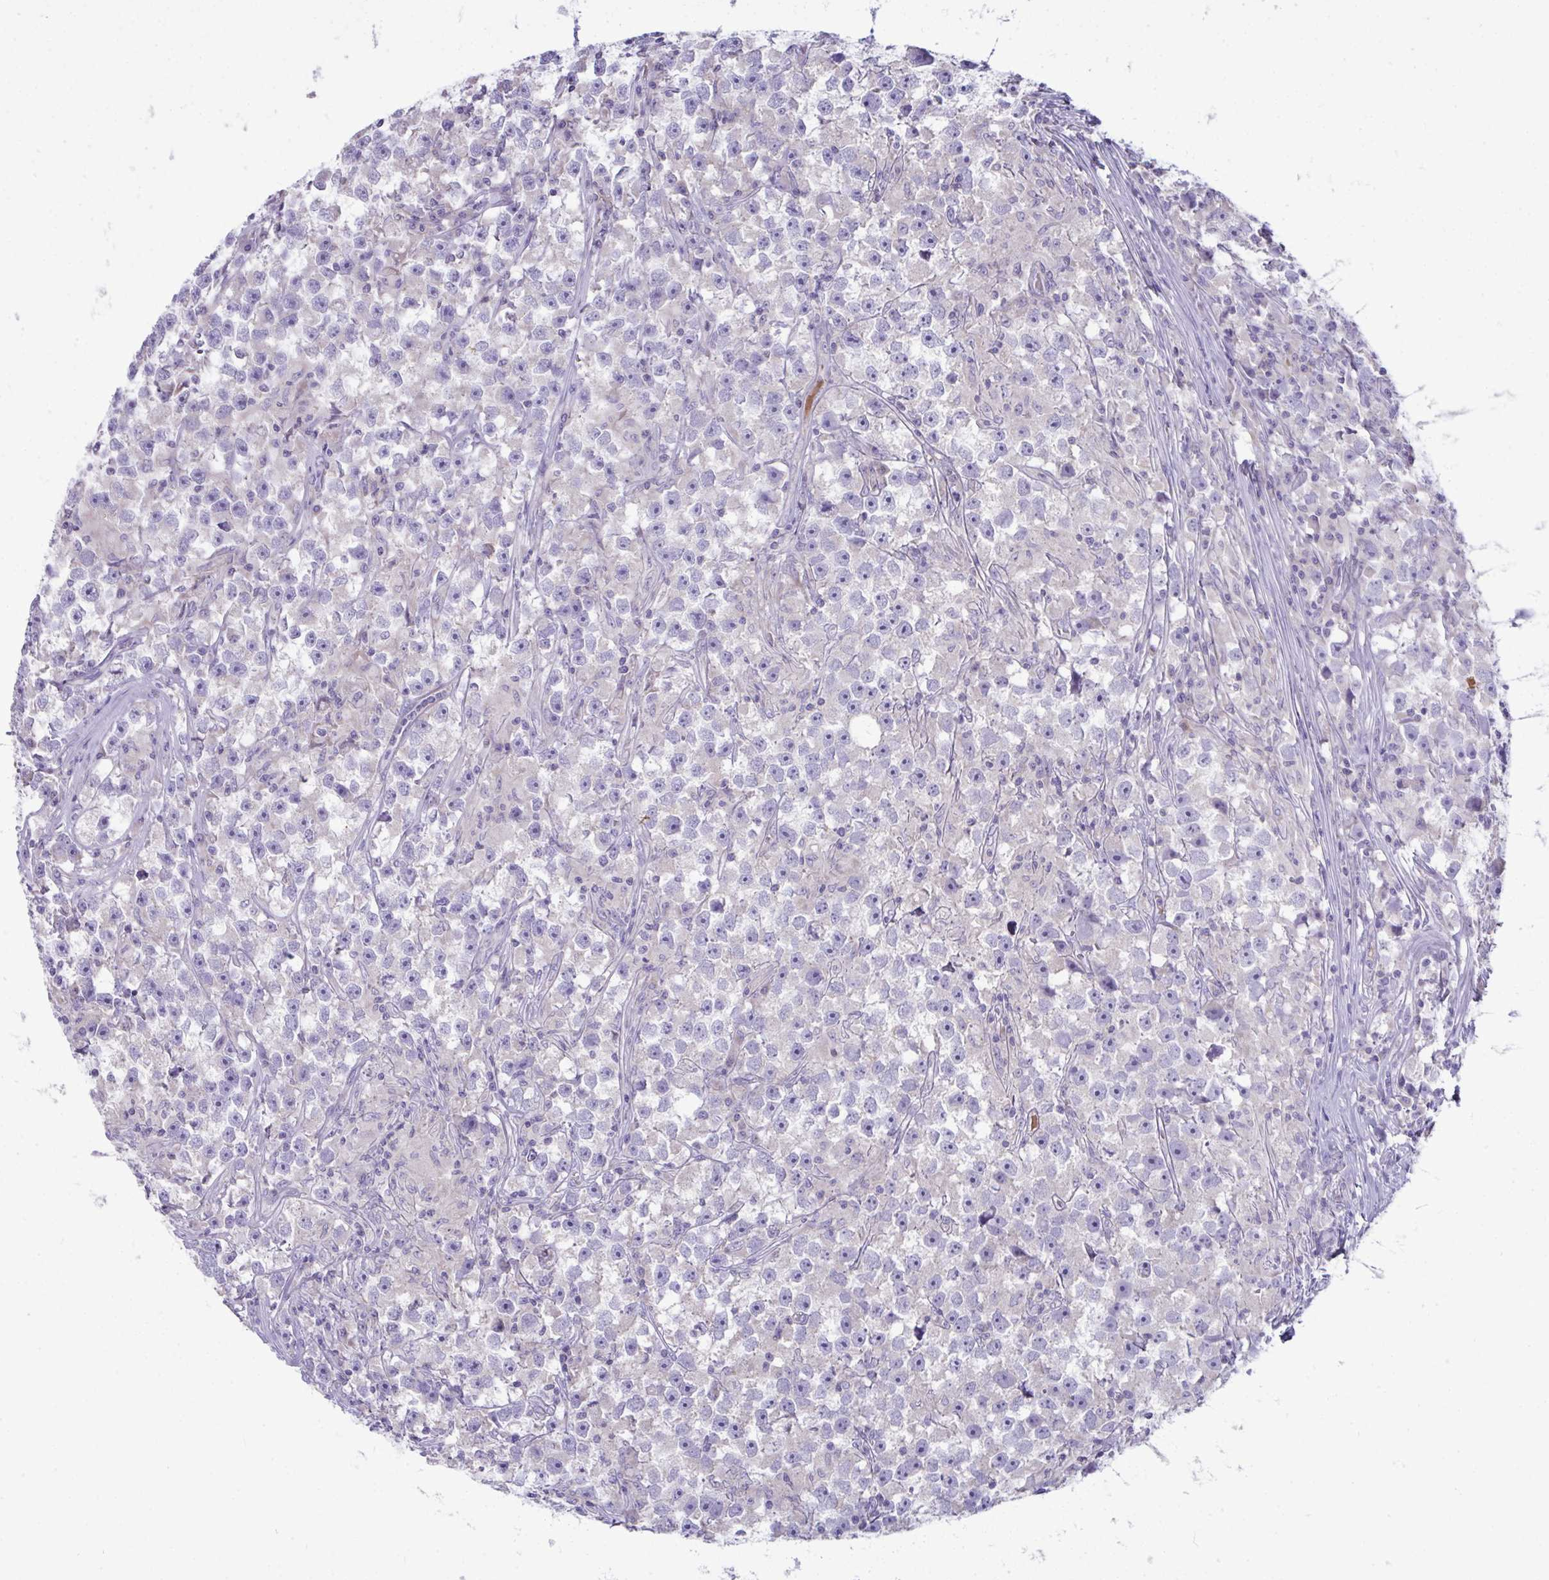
{"staining": {"intensity": "negative", "quantity": "none", "location": "none"}, "tissue": "testis cancer", "cell_type": "Tumor cells", "image_type": "cancer", "snomed": [{"axis": "morphology", "description": "Seminoma, NOS"}, {"axis": "topography", "description": "Testis"}], "caption": "Tumor cells are negative for brown protein staining in seminoma (testis). (DAB (3,3'-diaminobenzidine) immunohistochemistry (IHC) visualized using brightfield microscopy, high magnification).", "gene": "PLA2G12B", "patient": {"sex": "male", "age": 33}}